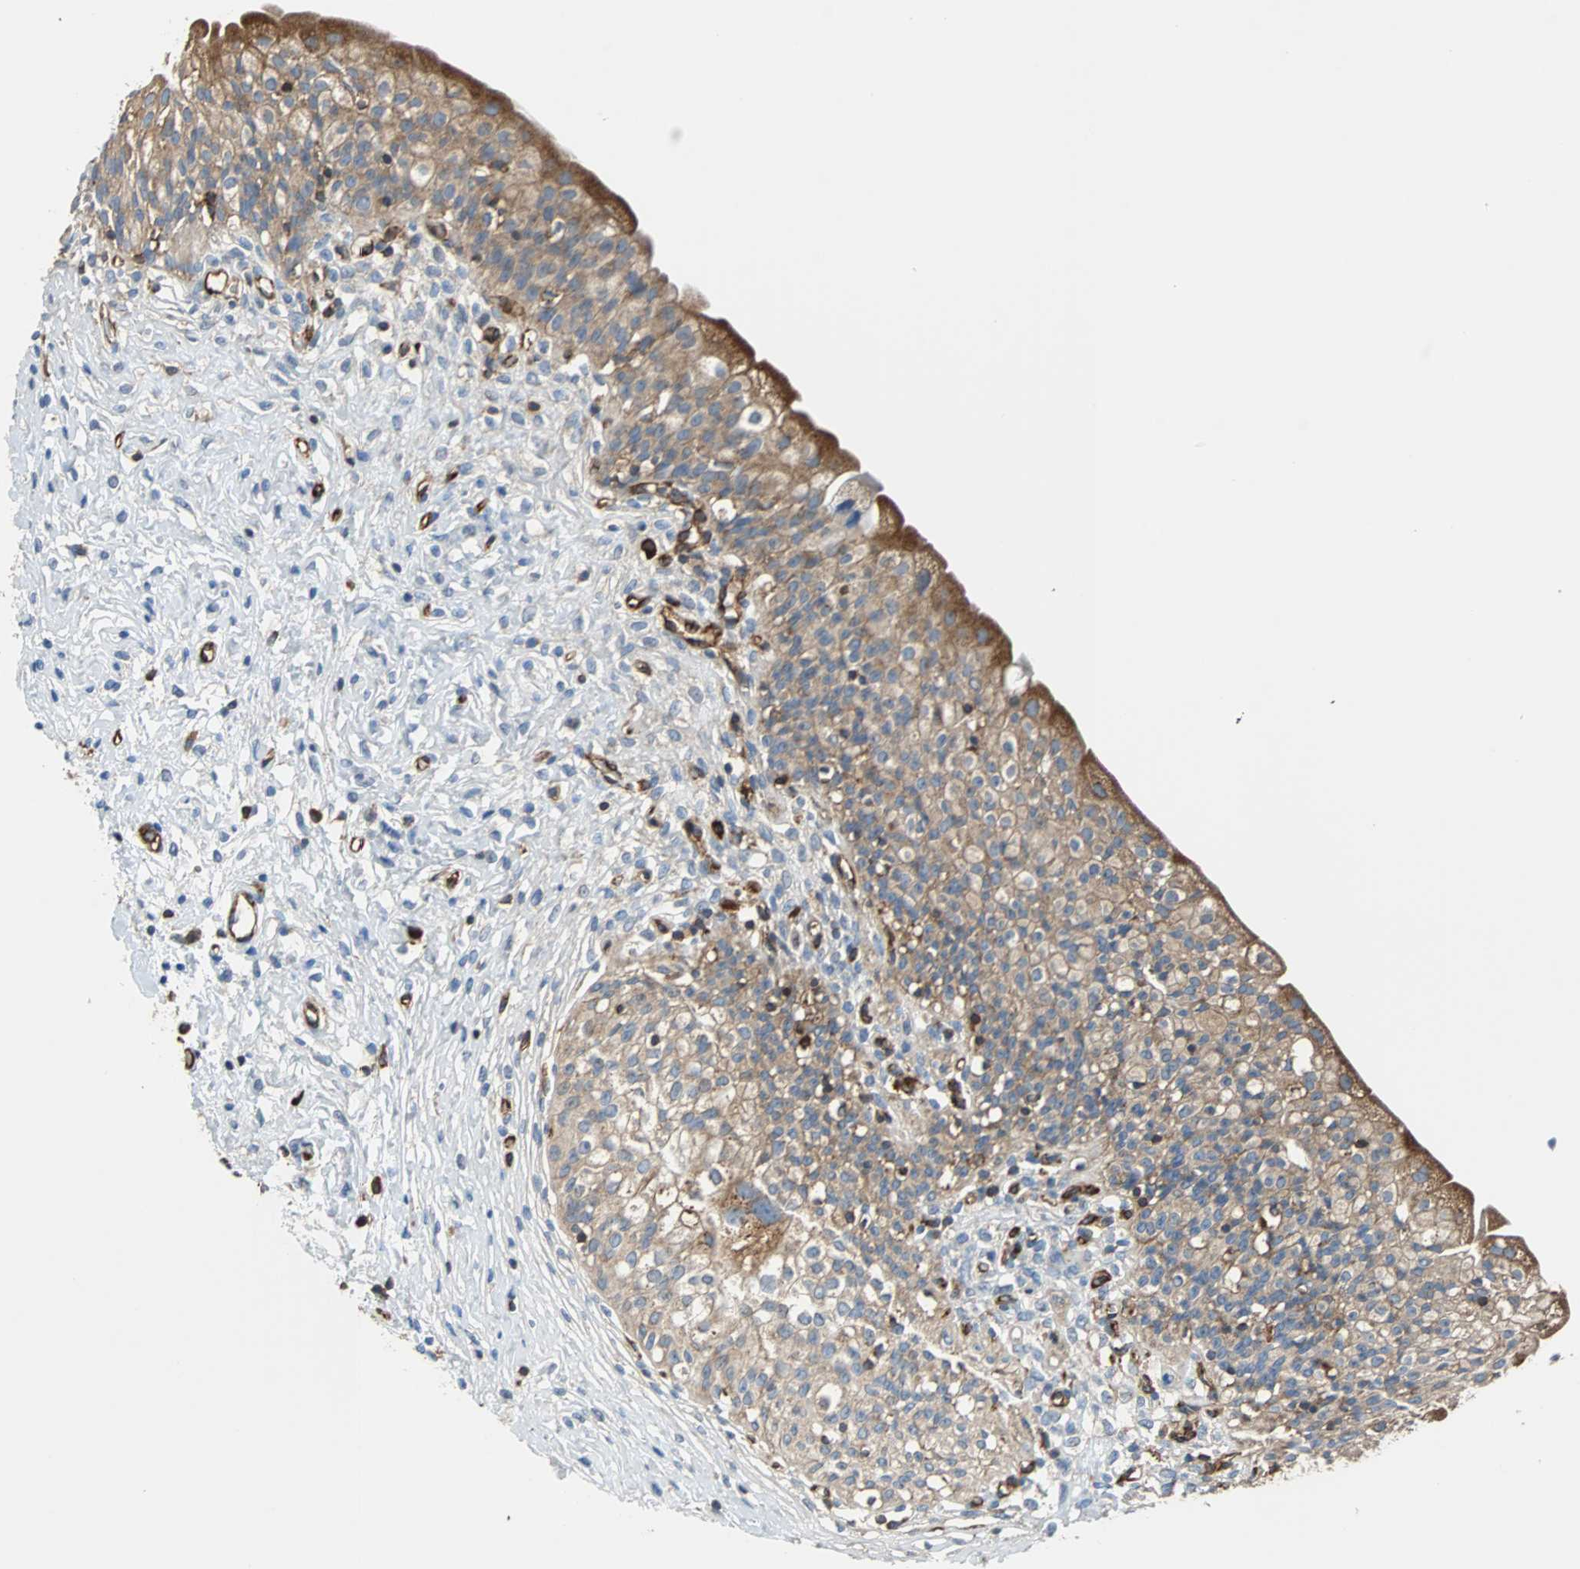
{"staining": {"intensity": "weak", "quantity": ">75%", "location": "cytoplasmic/membranous"}, "tissue": "urinary bladder", "cell_type": "Urothelial cells", "image_type": "normal", "snomed": [{"axis": "morphology", "description": "Normal tissue, NOS"}, {"axis": "morphology", "description": "Inflammation, NOS"}, {"axis": "topography", "description": "Urinary bladder"}], "caption": "The photomicrograph shows immunohistochemical staining of benign urinary bladder. There is weak cytoplasmic/membranous positivity is identified in about >75% of urothelial cells. (DAB (3,3'-diaminobenzidine) = brown stain, brightfield microscopy at high magnification).", "gene": "PLCG2", "patient": {"sex": "female", "age": 80}}